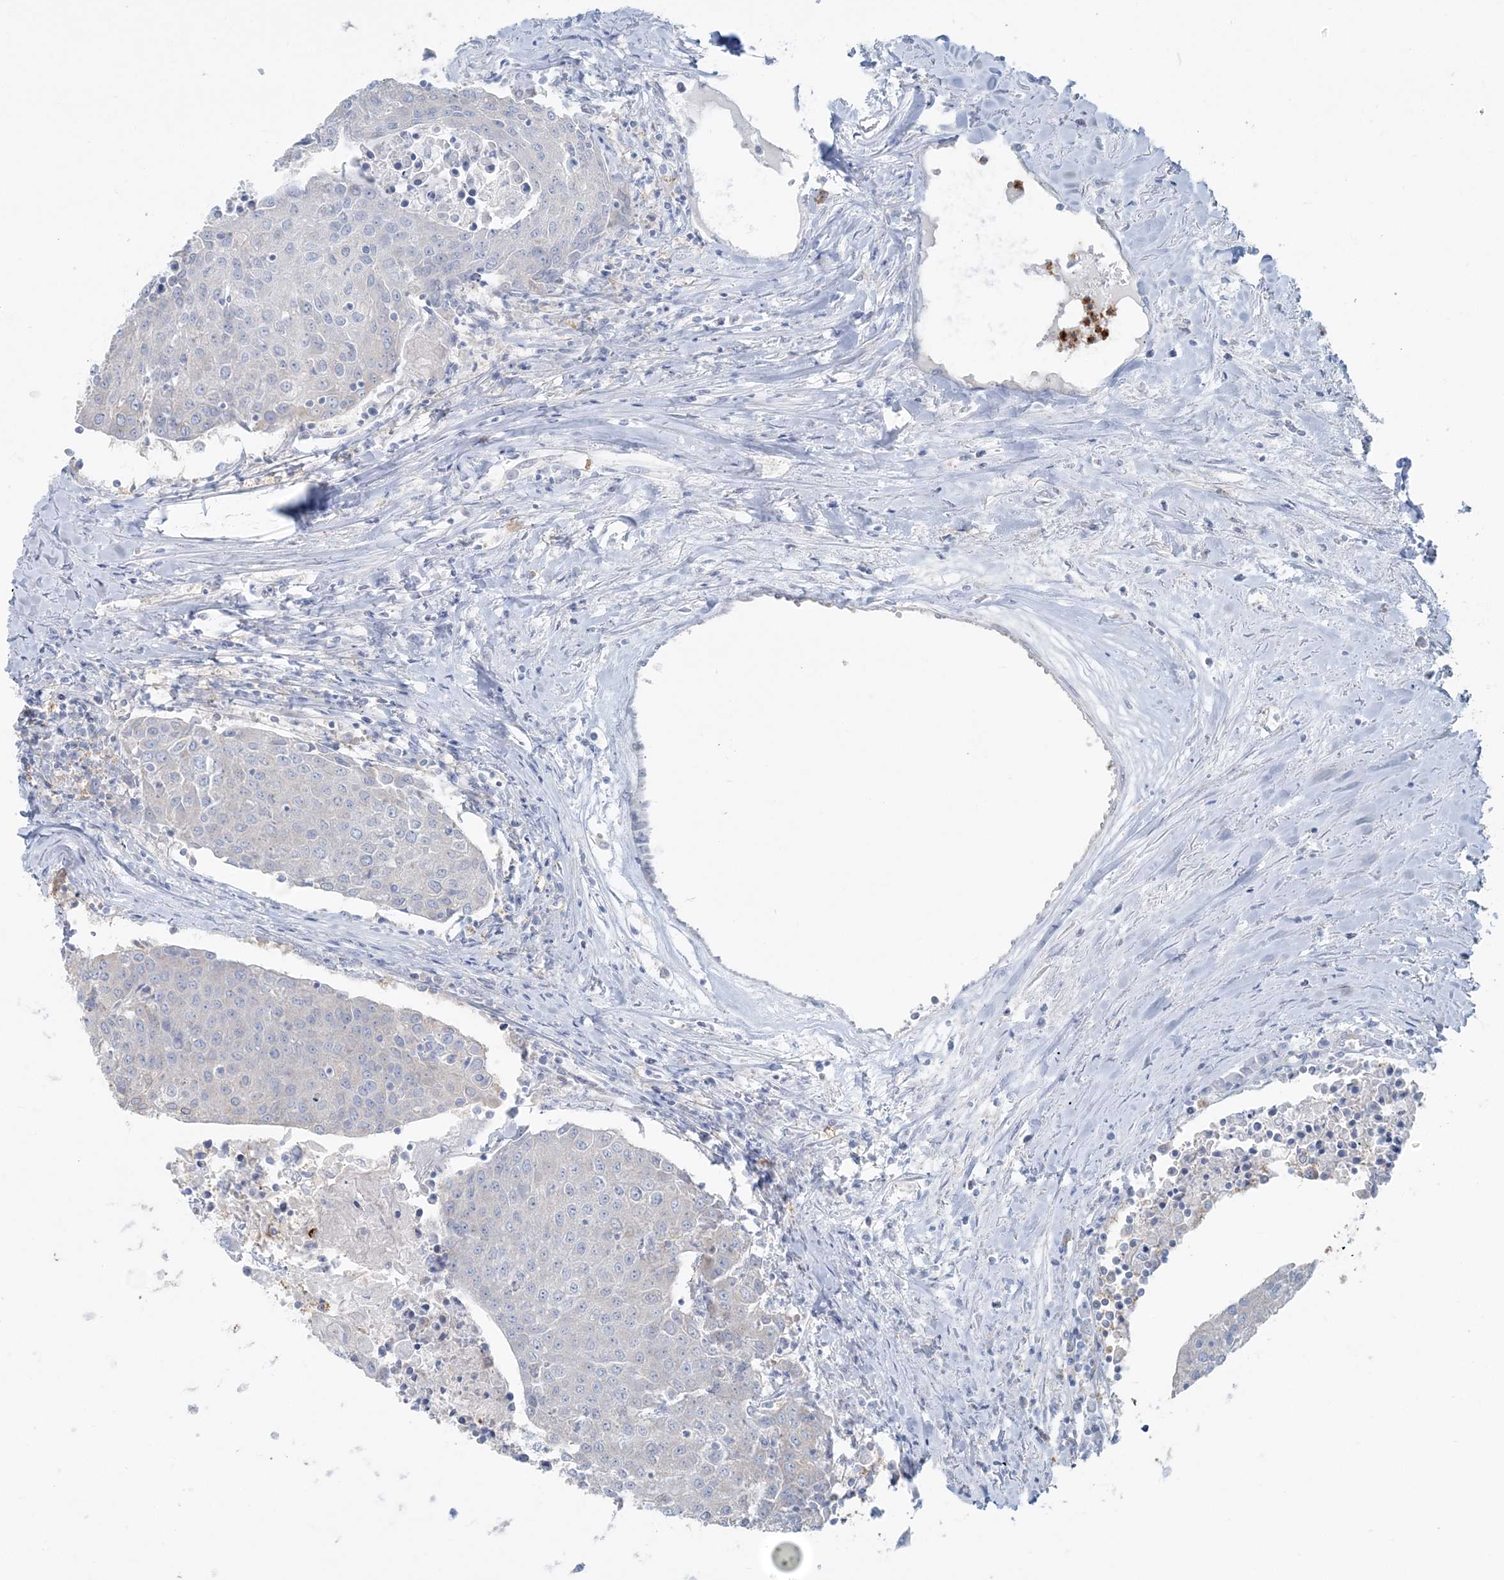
{"staining": {"intensity": "negative", "quantity": "none", "location": "none"}, "tissue": "urothelial cancer", "cell_type": "Tumor cells", "image_type": "cancer", "snomed": [{"axis": "morphology", "description": "Urothelial carcinoma, High grade"}, {"axis": "topography", "description": "Urinary bladder"}], "caption": "The histopathology image demonstrates no staining of tumor cells in urothelial cancer.", "gene": "CCNJ", "patient": {"sex": "female", "age": 85}}